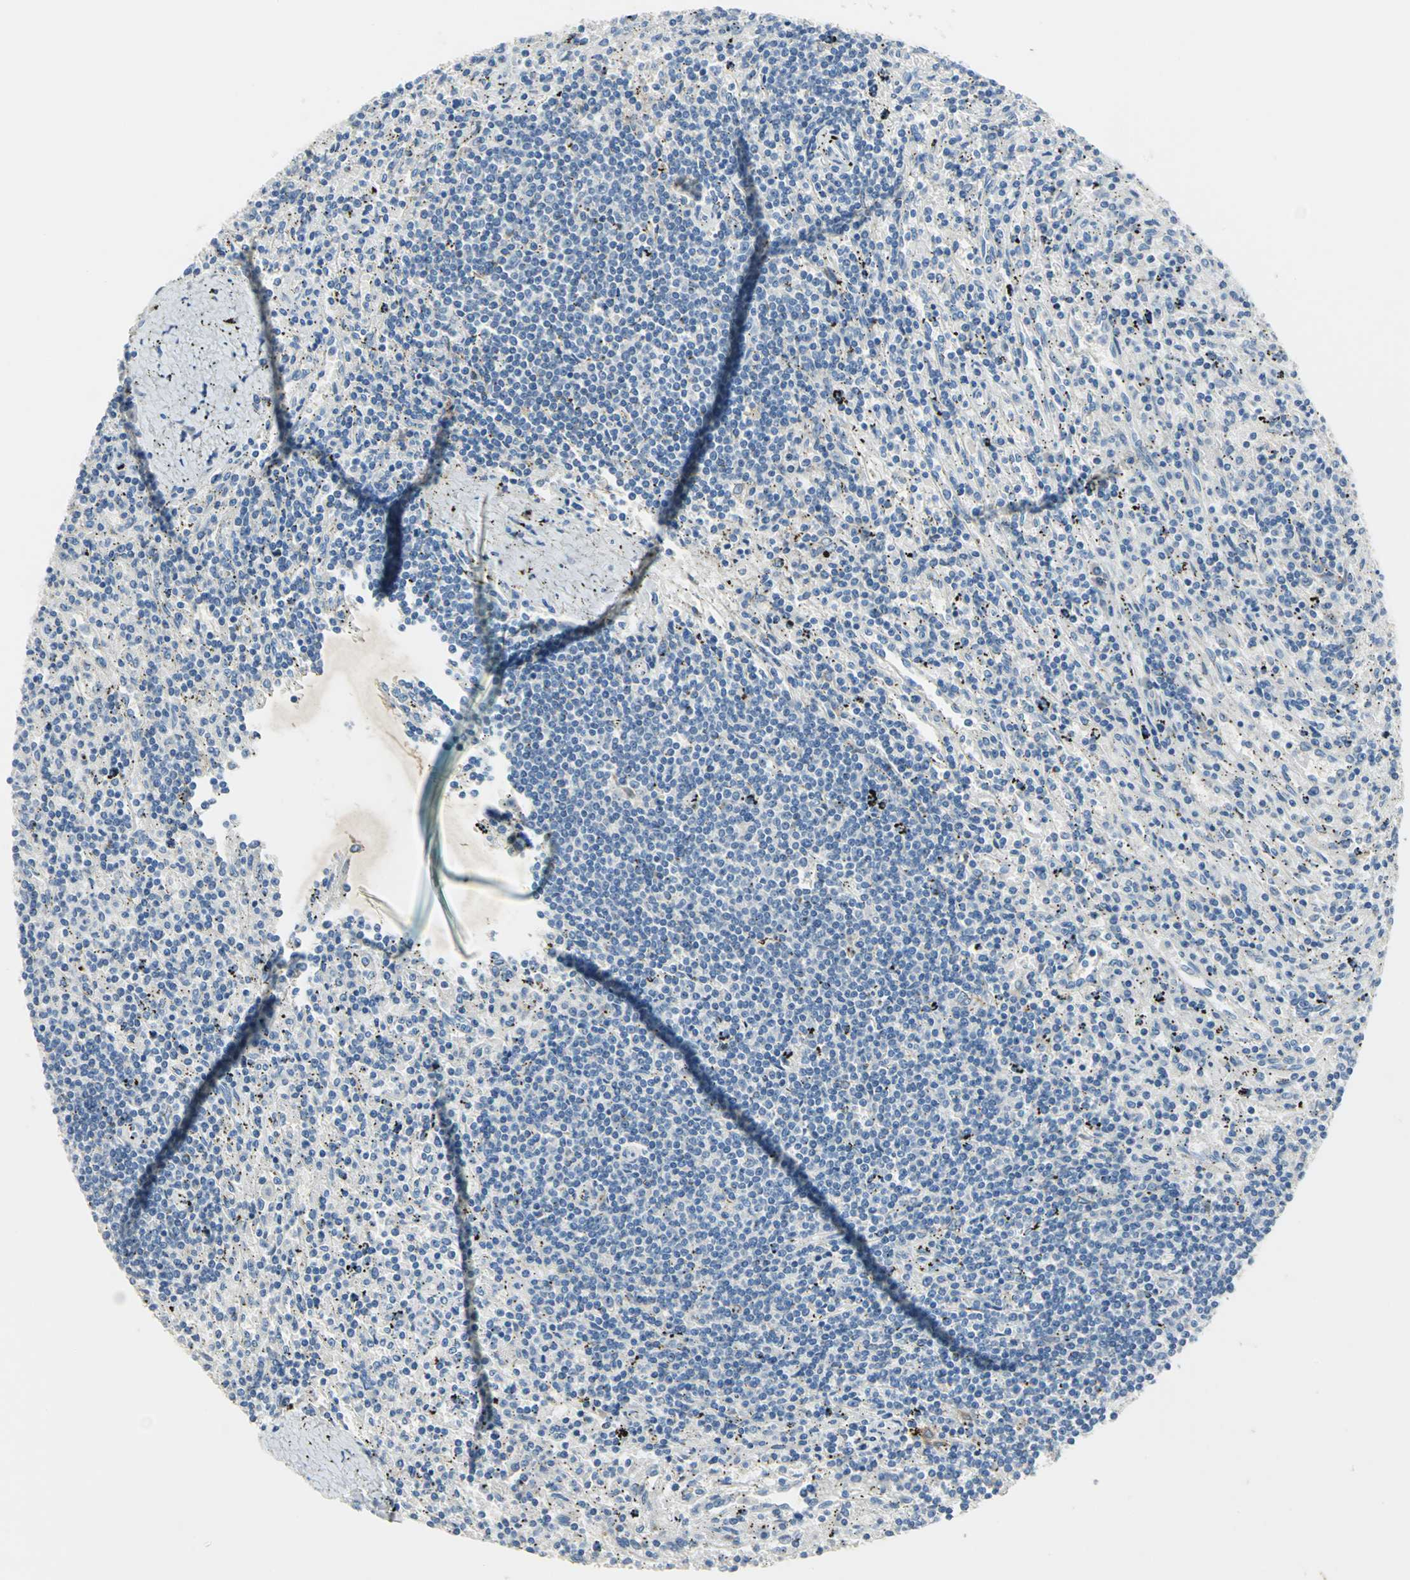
{"staining": {"intensity": "negative", "quantity": "none", "location": "none"}, "tissue": "lymphoma", "cell_type": "Tumor cells", "image_type": "cancer", "snomed": [{"axis": "morphology", "description": "Malignant lymphoma, non-Hodgkin's type, Low grade"}, {"axis": "topography", "description": "Spleen"}], "caption": "The histopathology image demonstrates no significant expression in tumor cells of lymphoma.", "gene": "PTGDS", "patient": {"sex": "male", "age": 76}}